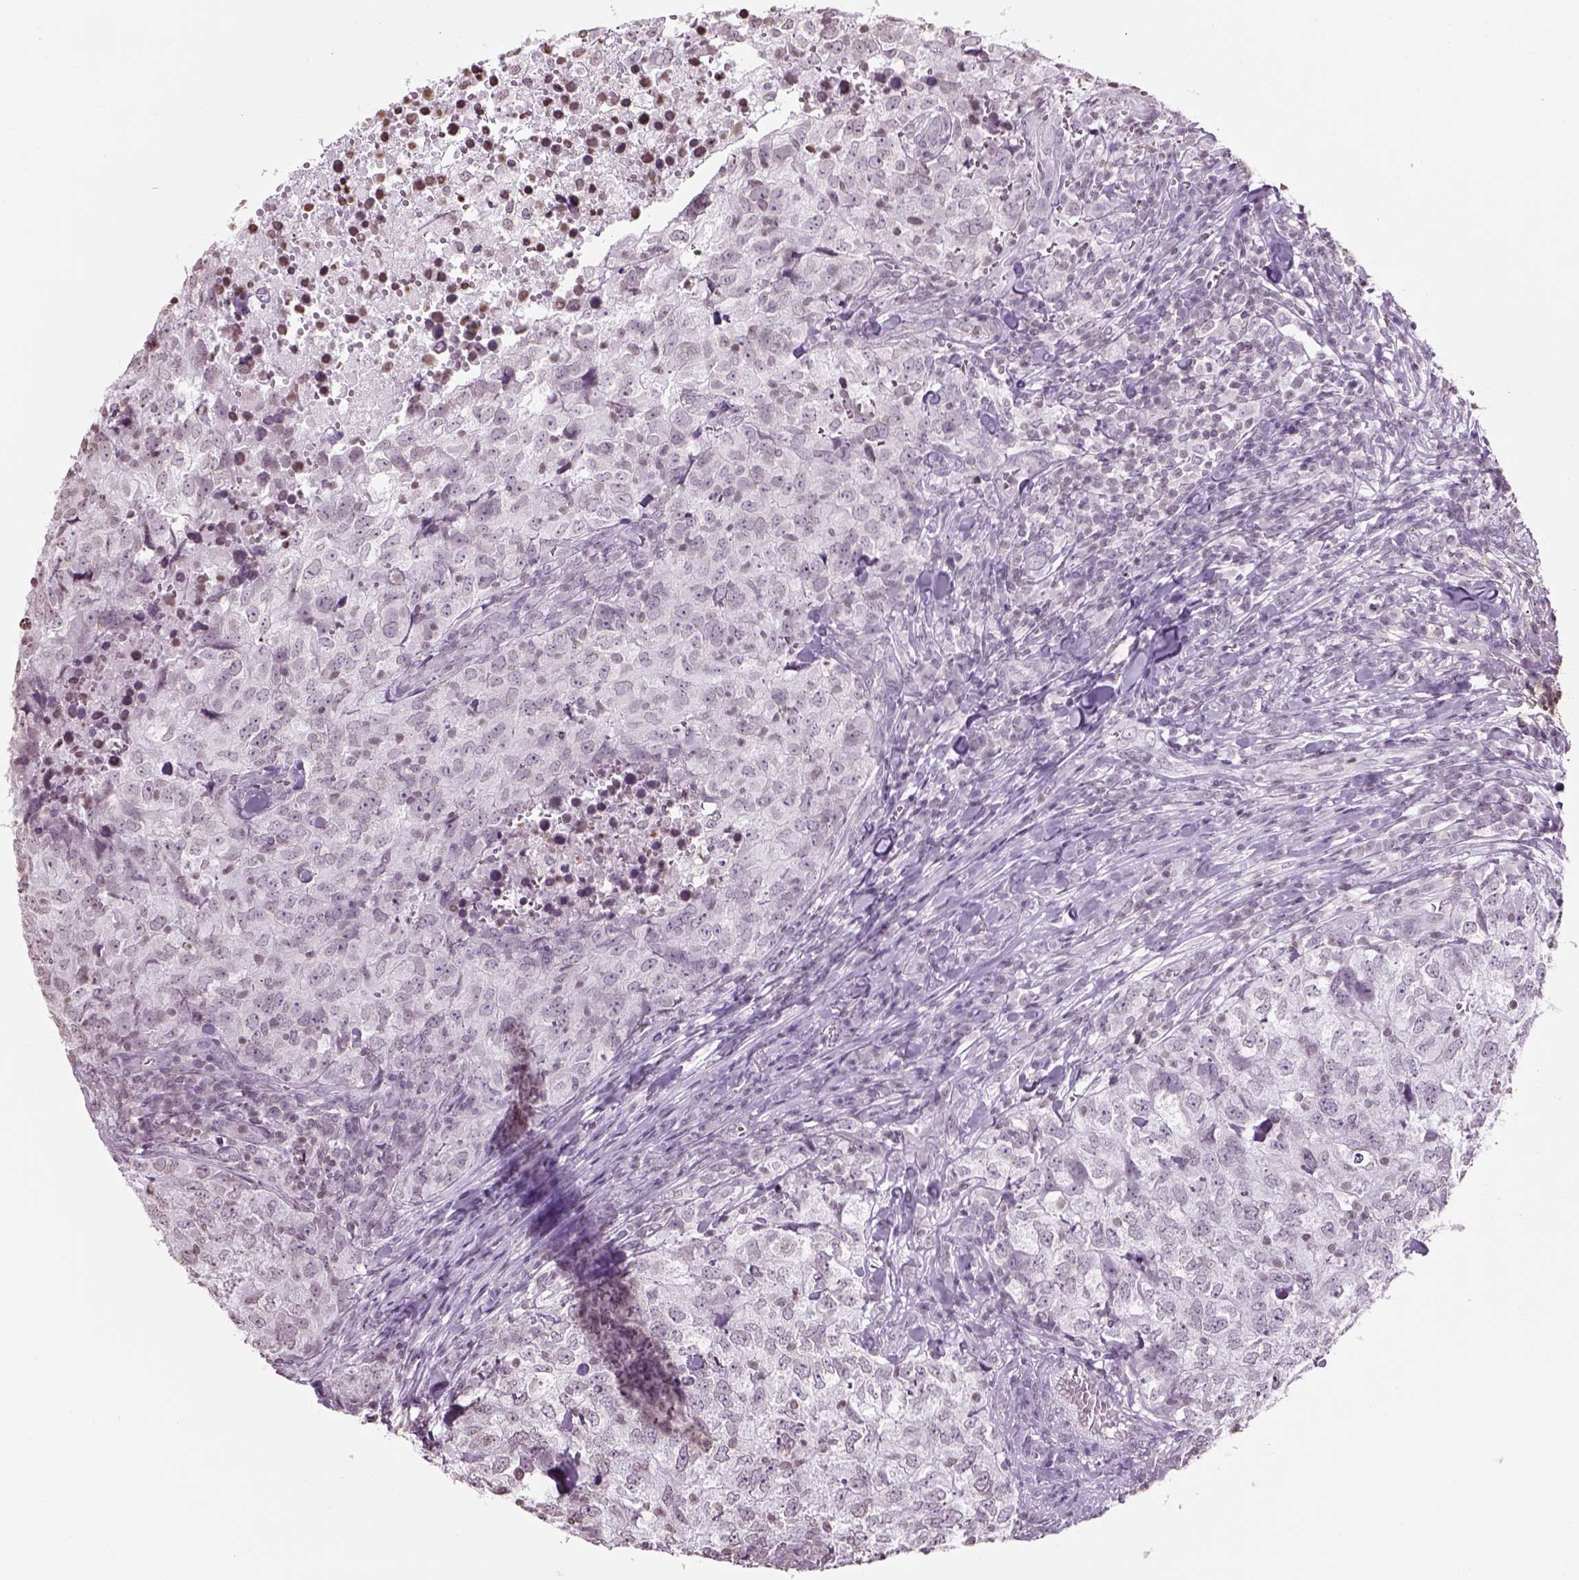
{"staining": {"intensity": "negative", "quantity": "none", "location": "none"}, "tissue": "breast cancer", "cell_type": "Tumor cells", "image_type": "cancer", "snomed": [{"axis": "morphology", "description": "Duct carcinoma"}, {"axis": "topography", "description": "Breast"}], "caption": "Breast cancer (invasive ductal carcinoma) was stained to show a protein in brown. There is no significant staining in tumor cells.", "gene": "BARHL1", "patient": {"sex": "female", "age": 30}}